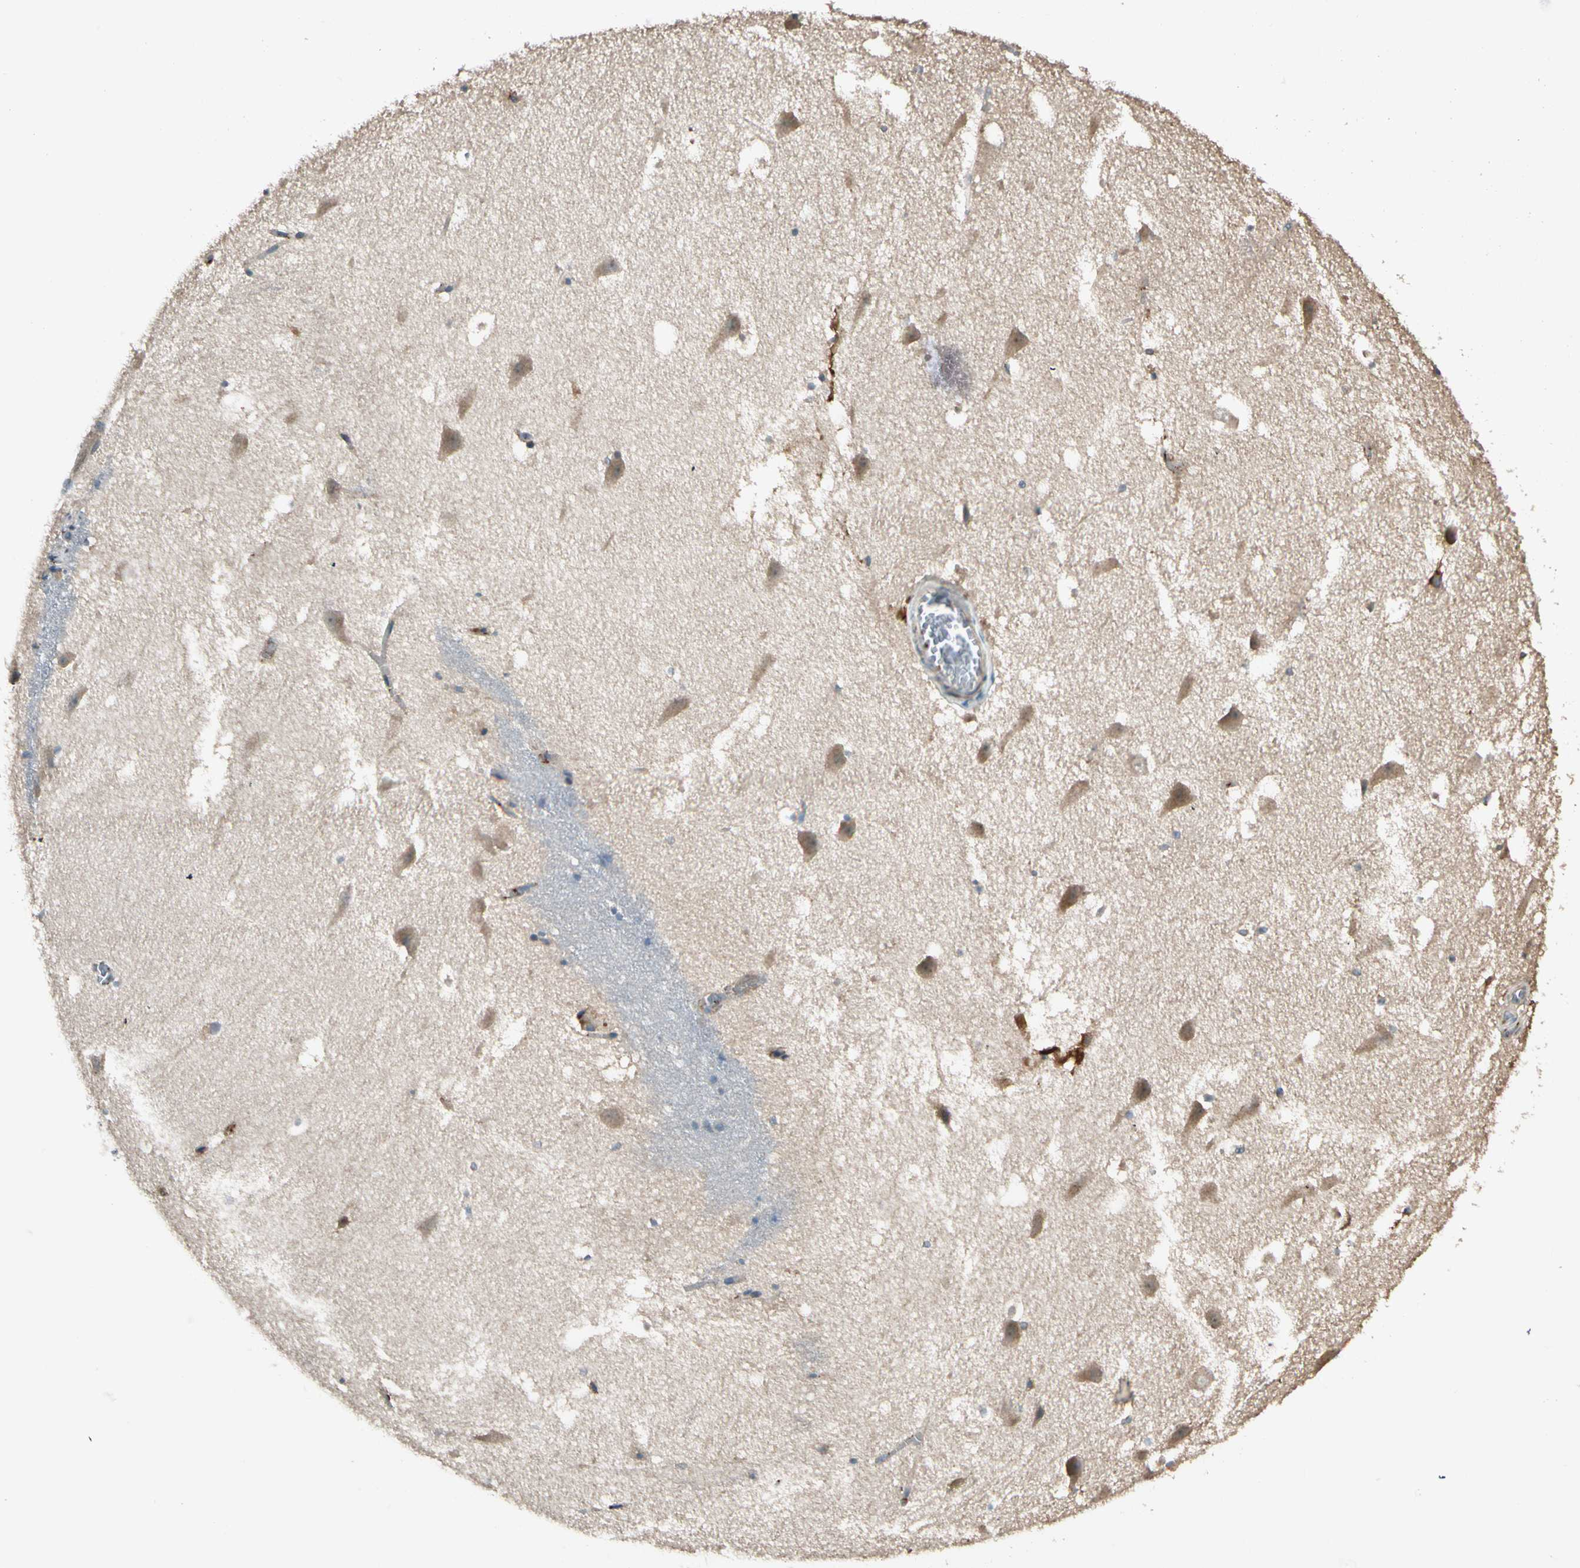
{"staining": {"intensity": "moderate", "quantity": "<25%", "location": "cytoplasmic/membranous"}, "tissue": "hippocampus", "cell_type": "Glial cells", "image_type": "normal", "snomed": [{"axis": "morphology", "description": "Normal tissue, NOS"}, {"axis": "topography", "description": "Hippocampus"}], "caption": "DAB (3,3'-diaminobenzidine) immunohistochemical staining of unremarkable human hippocampus displays moderate cytoplasmic/membranous protein expression in approximately <25% of glial cells. The staining is performed using DAB (3,3'-diaminobenzidine) brown chromogen to label protein expression. The nuclei are counter-stained blue using hematoxylin.", "gene": "STX11", "patient": {"sex": "male", "age": 45}}